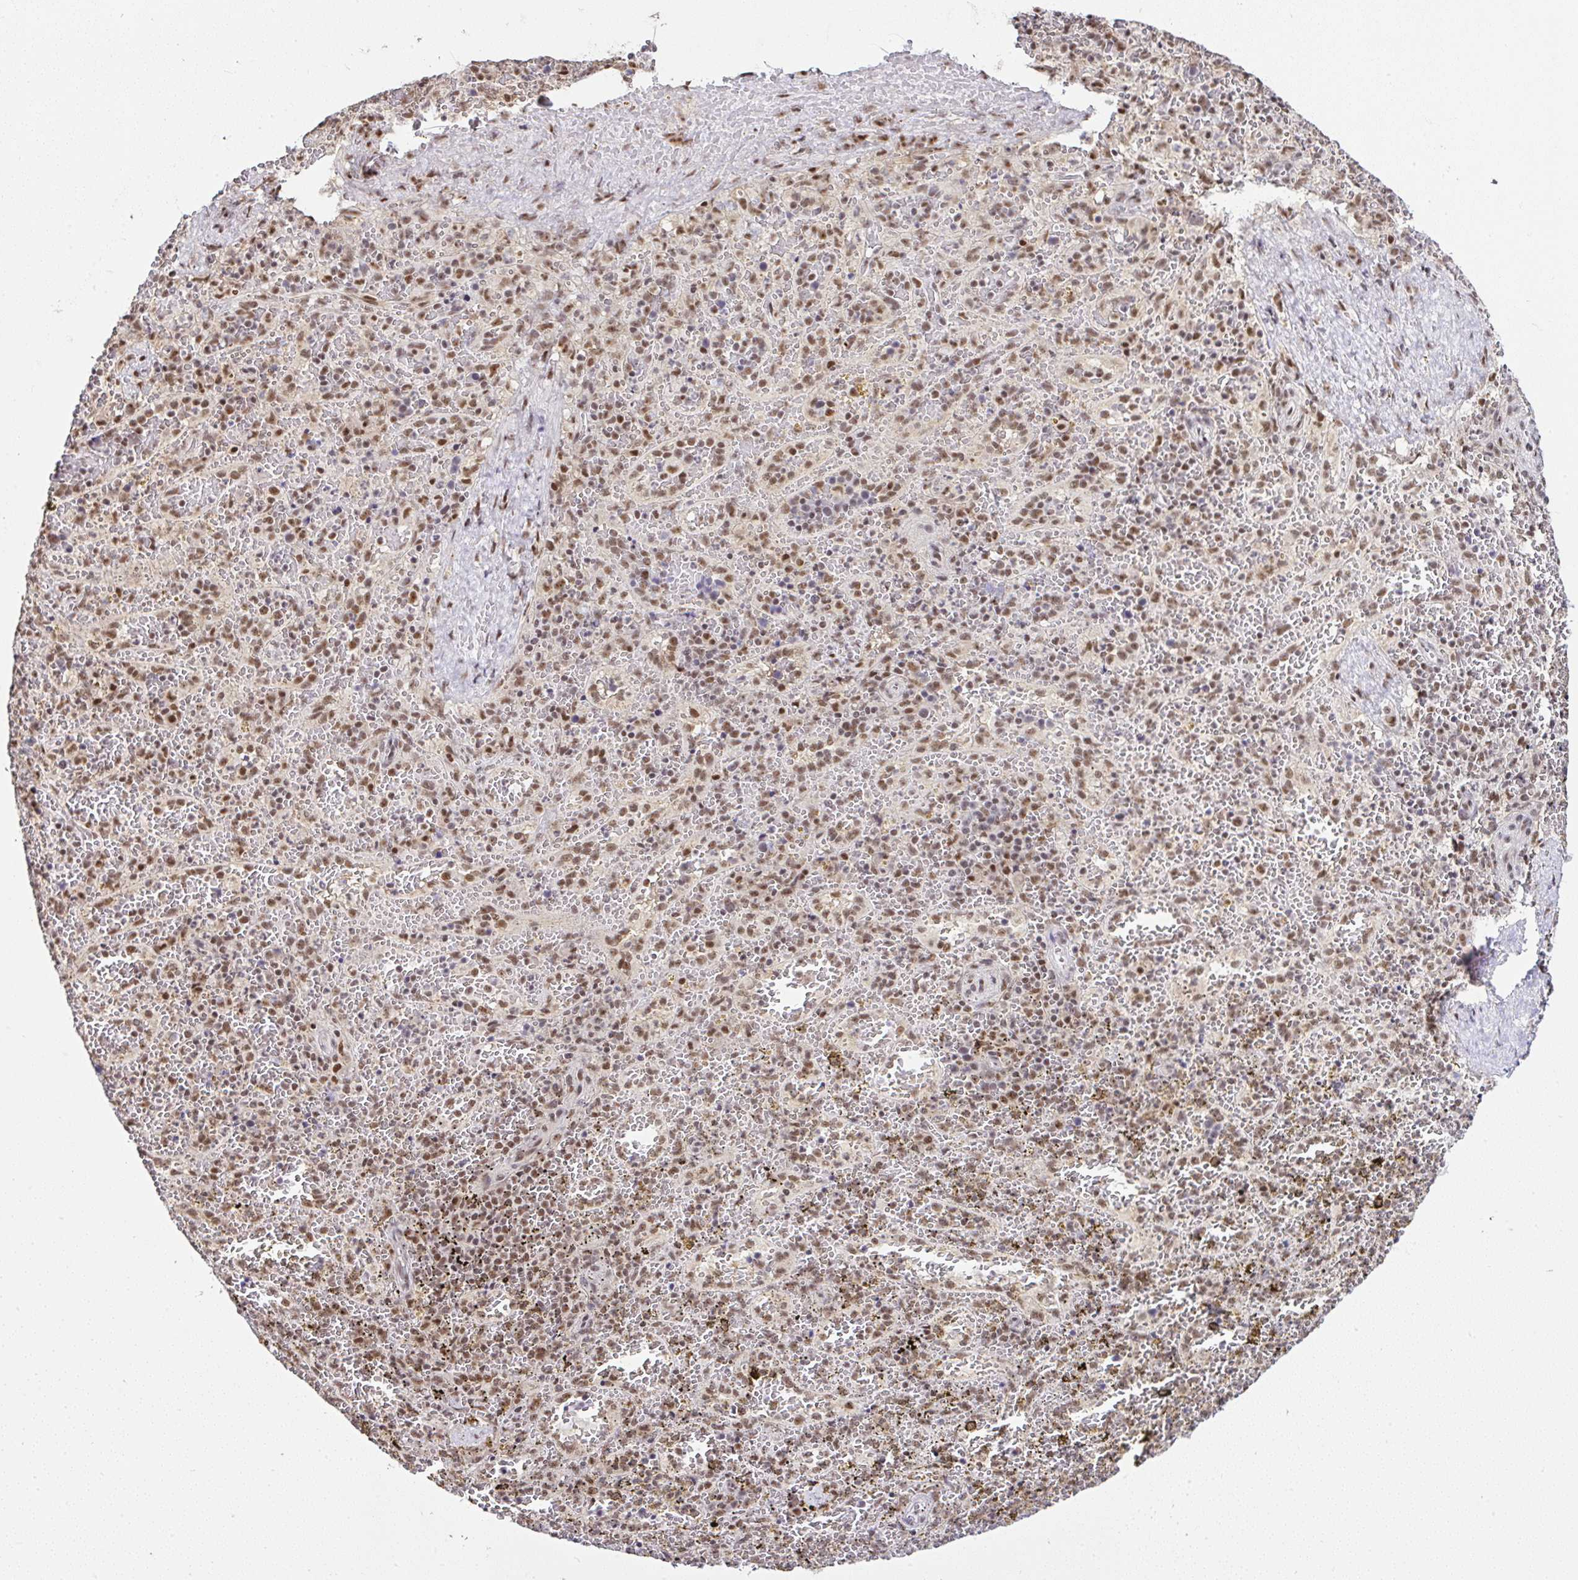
{"staining": {"intensity": "moderate", "quantity": "25%-75%", "location": "nuclear"}, "tissue": "spleen", "cell_type": "Cells in red pulp", "image_type": "normal", "snomed": [{"axis": "morphology", "description": "Normal tissue, NOS"}, {"axis": "topography", "description": "Spleen"}], "caption": "Immunohistochemistry of normal human spleen shows medium levels of moderate nuclear staining in about 25%-75% of cells in red pulp. (DAB IHC, brown staining for protein, blue staining for nuclei).", "gene": "PTPN2", "patient": {"sex": "female", "age": 50}}